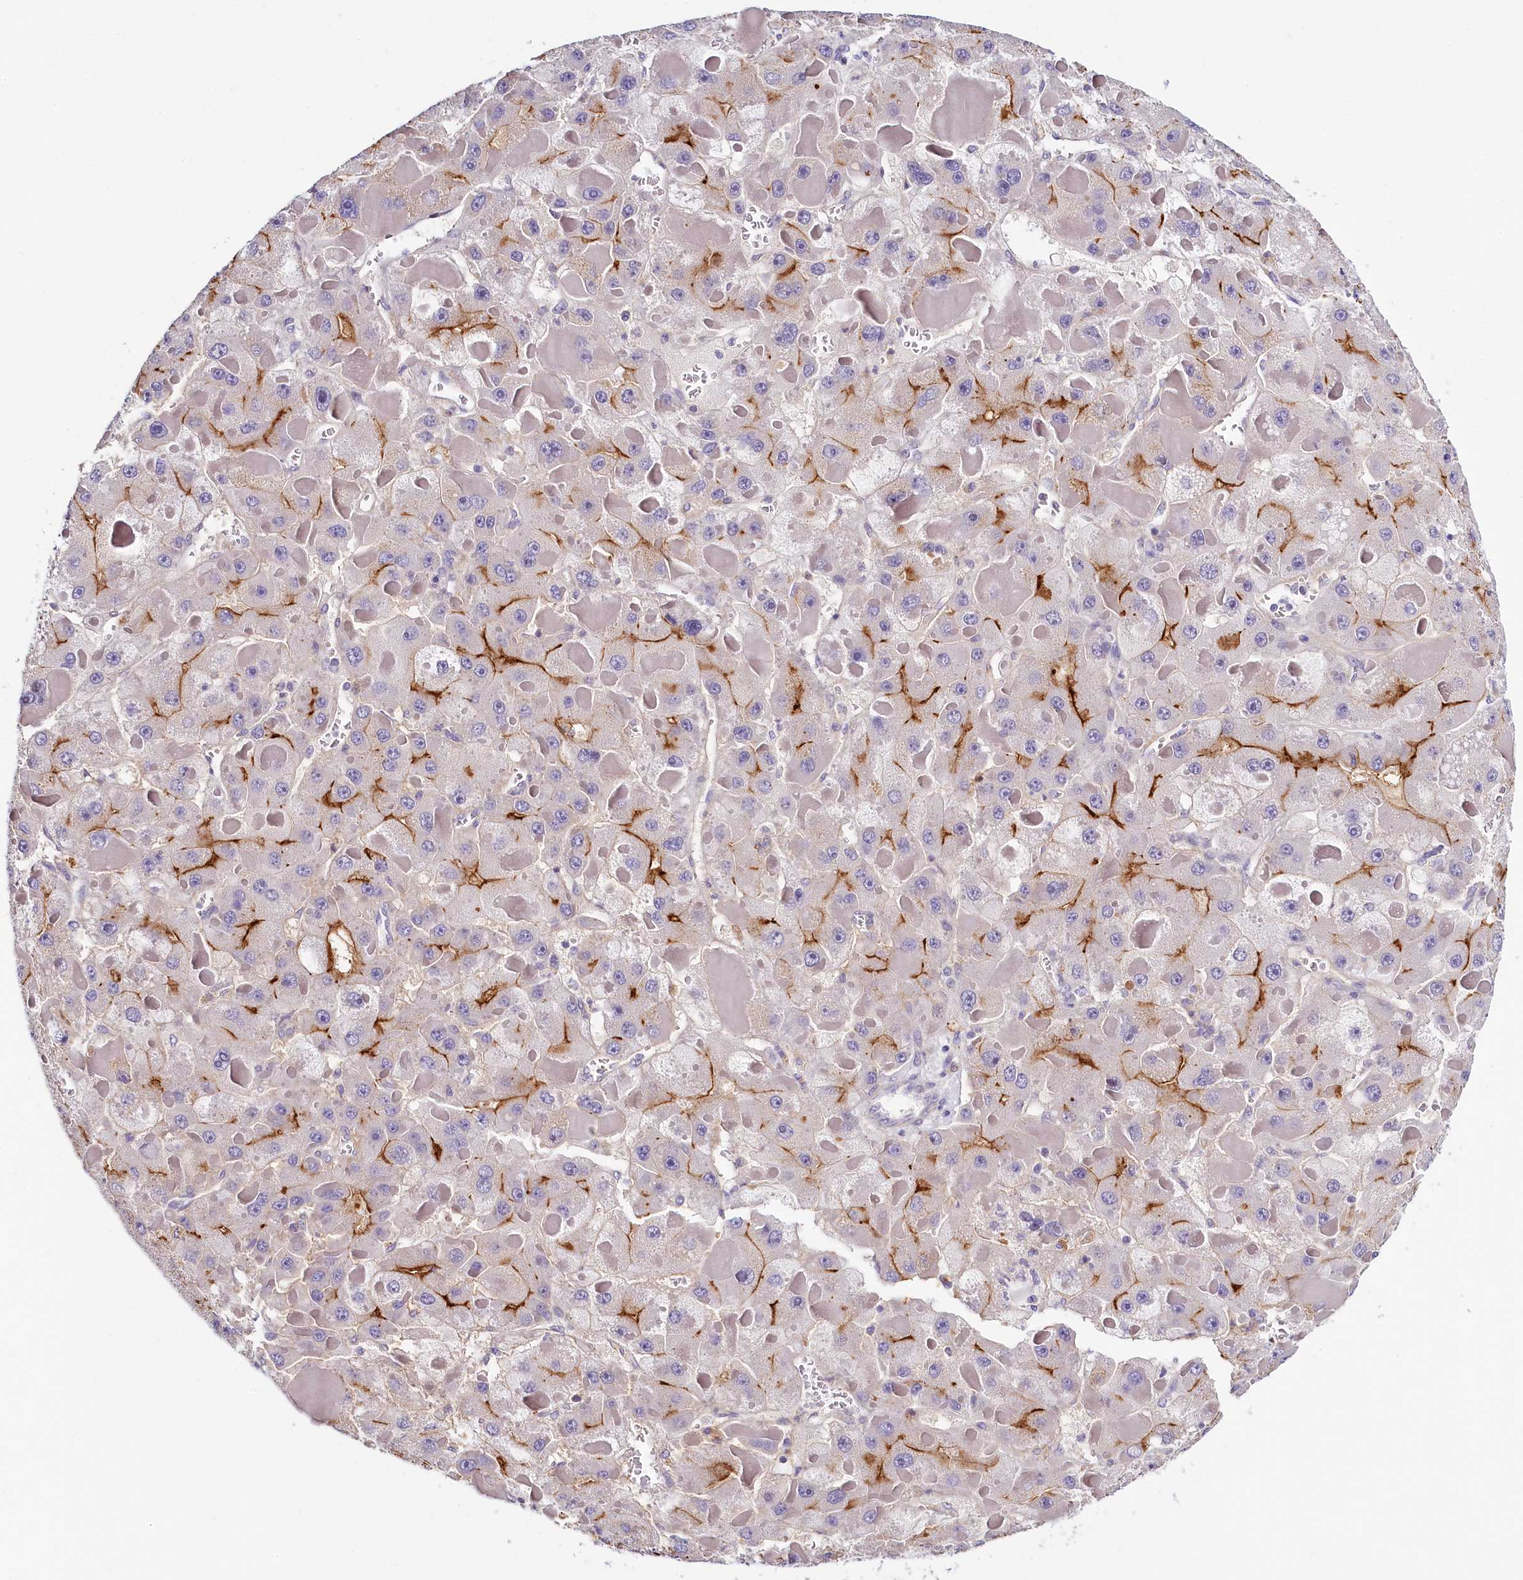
{"staining": {"intensity": "strong", "quantity": "<25%", "location": "cytoplasmic/membranous"}, "tissue": "liver cancer", "cell_type": "Tumor cells", "image_type": "cancer", "snomed": [{"axis": "morphology", "description": "Carcinoma, Hepatocellular, NOS"}, {"axis": "topography", "description": "Liver"}], "caption": "IHC histopathology image of neoplastic tissue: liver cancer stained using IHC reveals medium levels of strong protein expression localized specifically in the cytoplasmic/membranous of tumor cells, appearing as a cytoplasmic/membranous brown color.", "gene": "PDE6D", "patient": {"sex": "female", "age": 73}}